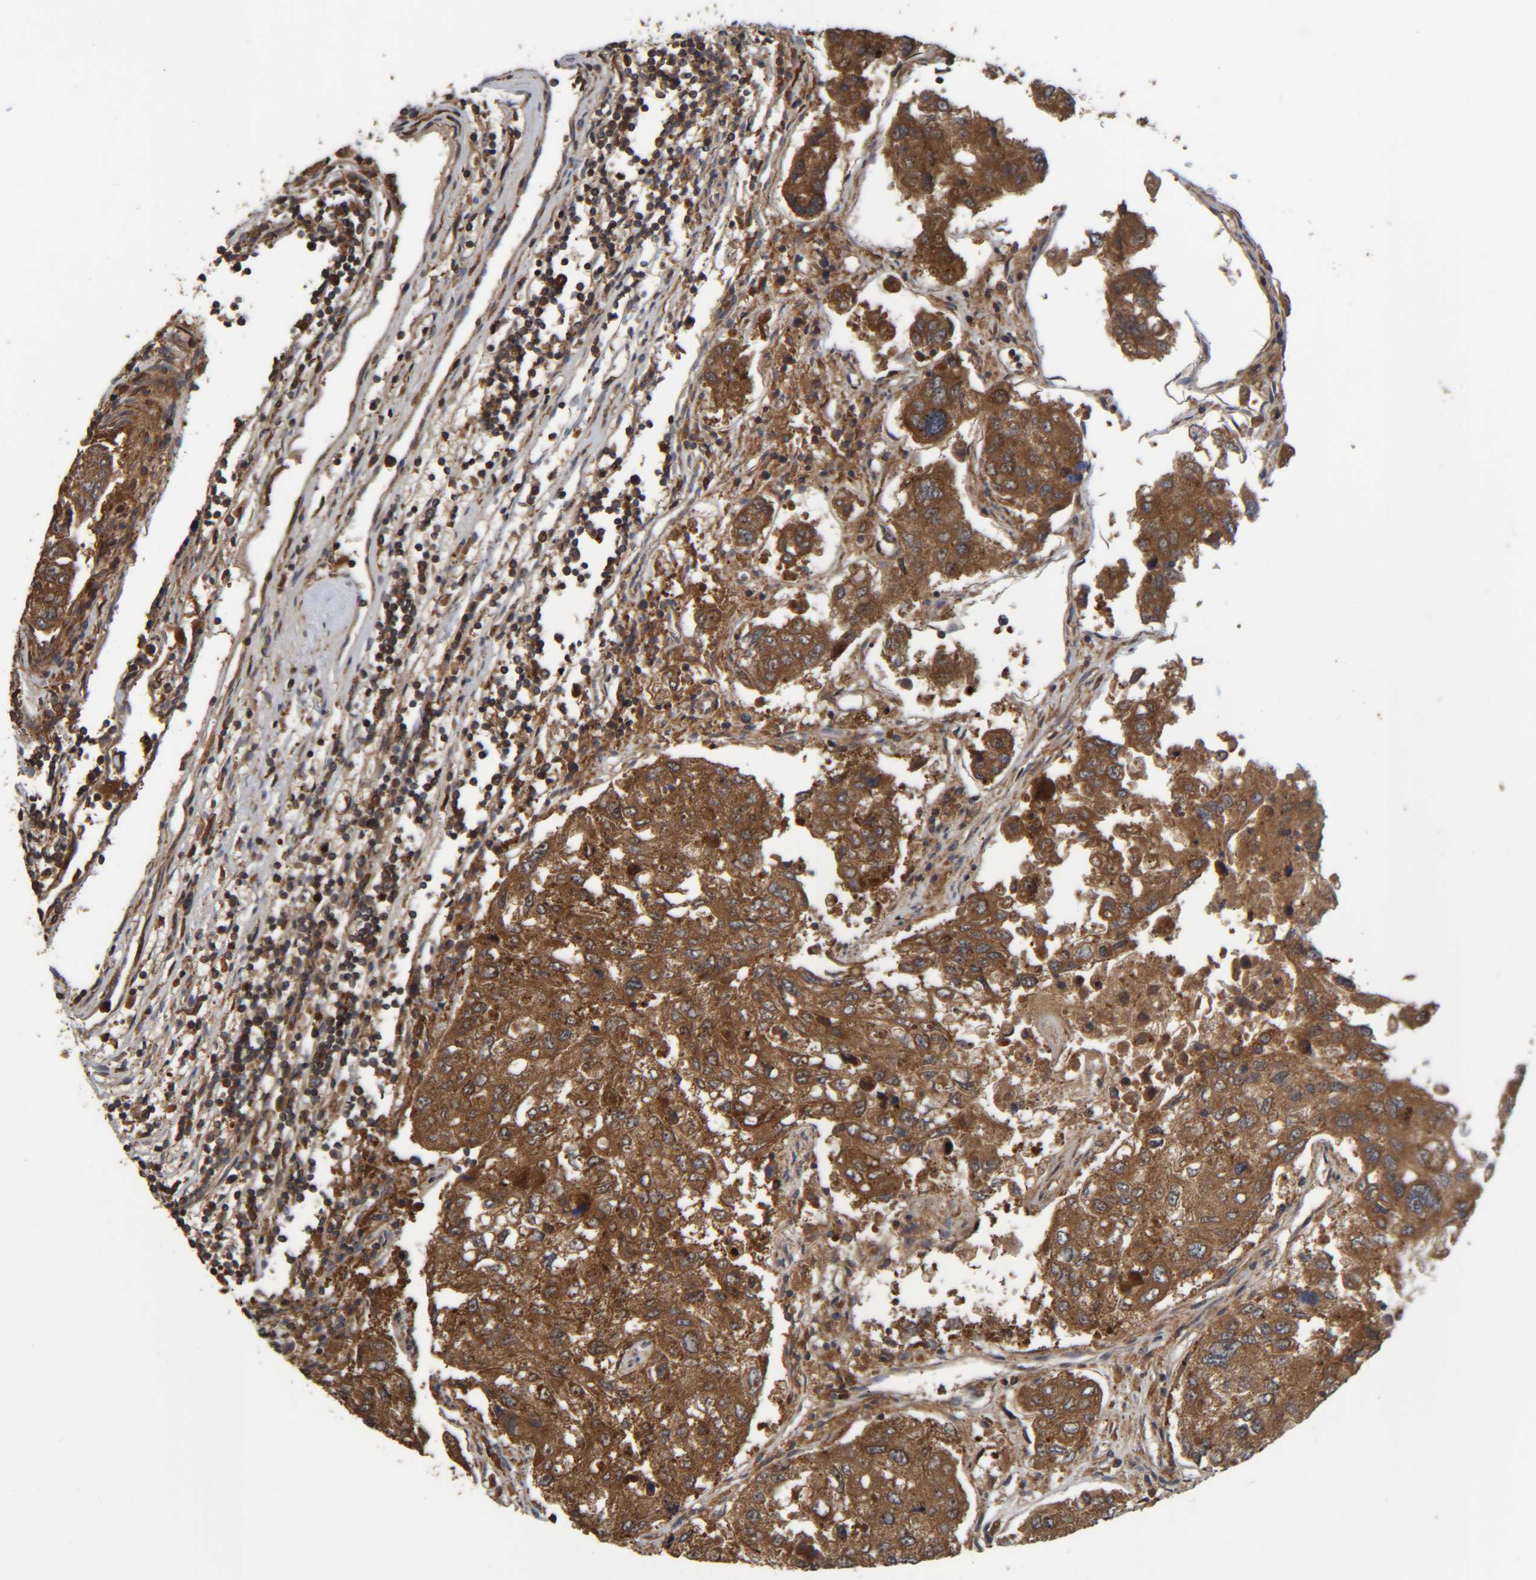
{"staining": {"intensity": "strong", "quantity": ">75%", "location": "cytoplasmic/membranous"}, "tissue": "urothelial cancer", "cell_type": "Tumor cells", "image_type": "cancer", "snomed": [{"axis": "morphology", "description": "Urothelial carcinoma, High grade"}, {"axis": "topography", "description": "Lymph node"}, {"axis": "topography", "description": "Urinary bladder"}], "caption": "An IHC histopathology image of neoplastic tissue is shown. Protein staining in brown shows strong cytoplasmic/membranous positivity in urothelial cancer within tumor cells.", "gene": "CCDC57", "patient": {"sex": "male", "age": 51}}